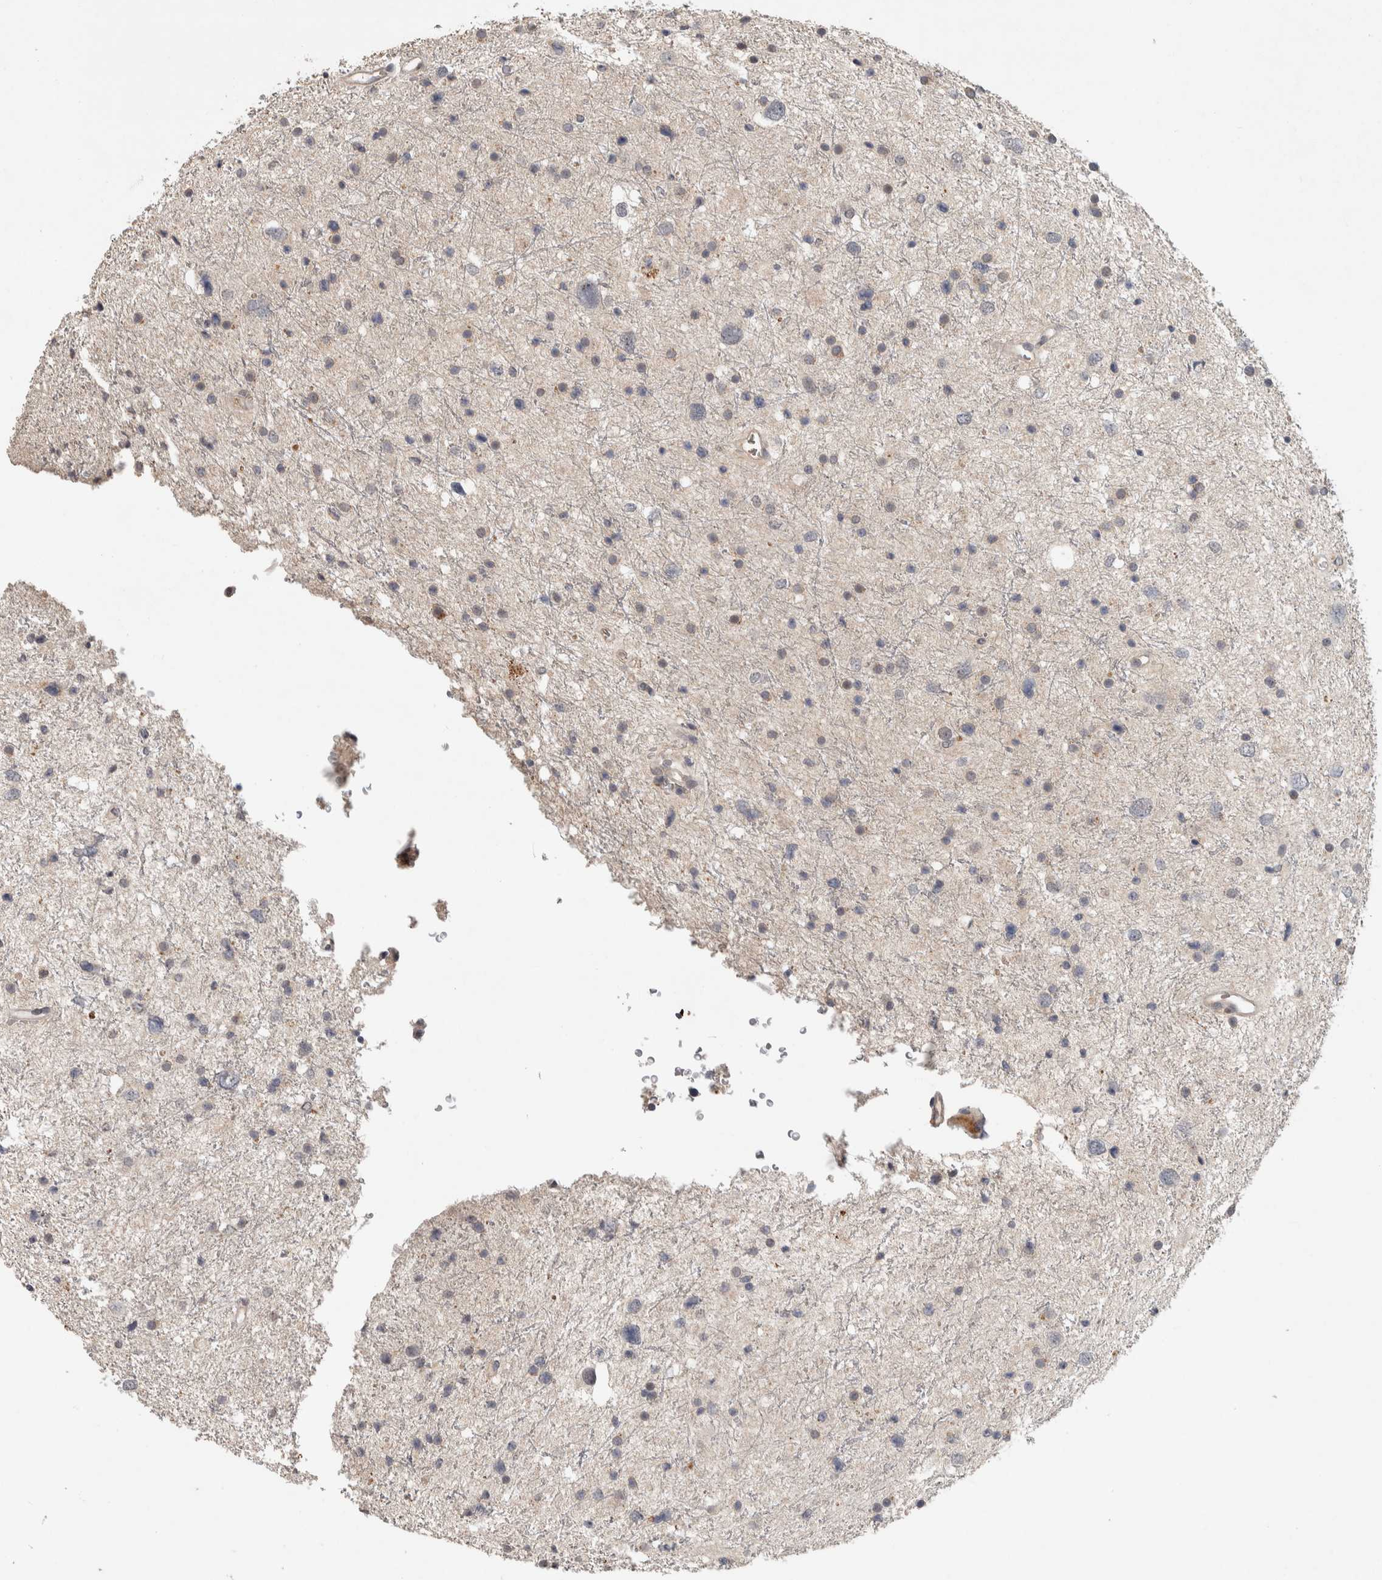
{"staining": {"intensity": "weak", "quantity": "<25%", "location": "cytoplasmic/membranous"}, "tissue": "glioma", "cell_type": "Tumor cells", "image_type": "cancer", "snomed": [{"axis": "morphology", "description": "Glioma, malignant, Low grade"}, {"axis": "topography", "description": "Brain"}], "caption": "Tumor cells show no significant staining in glioma.", "gene": "CHRM3", "patient": {"sex": "female", "age": 37}}